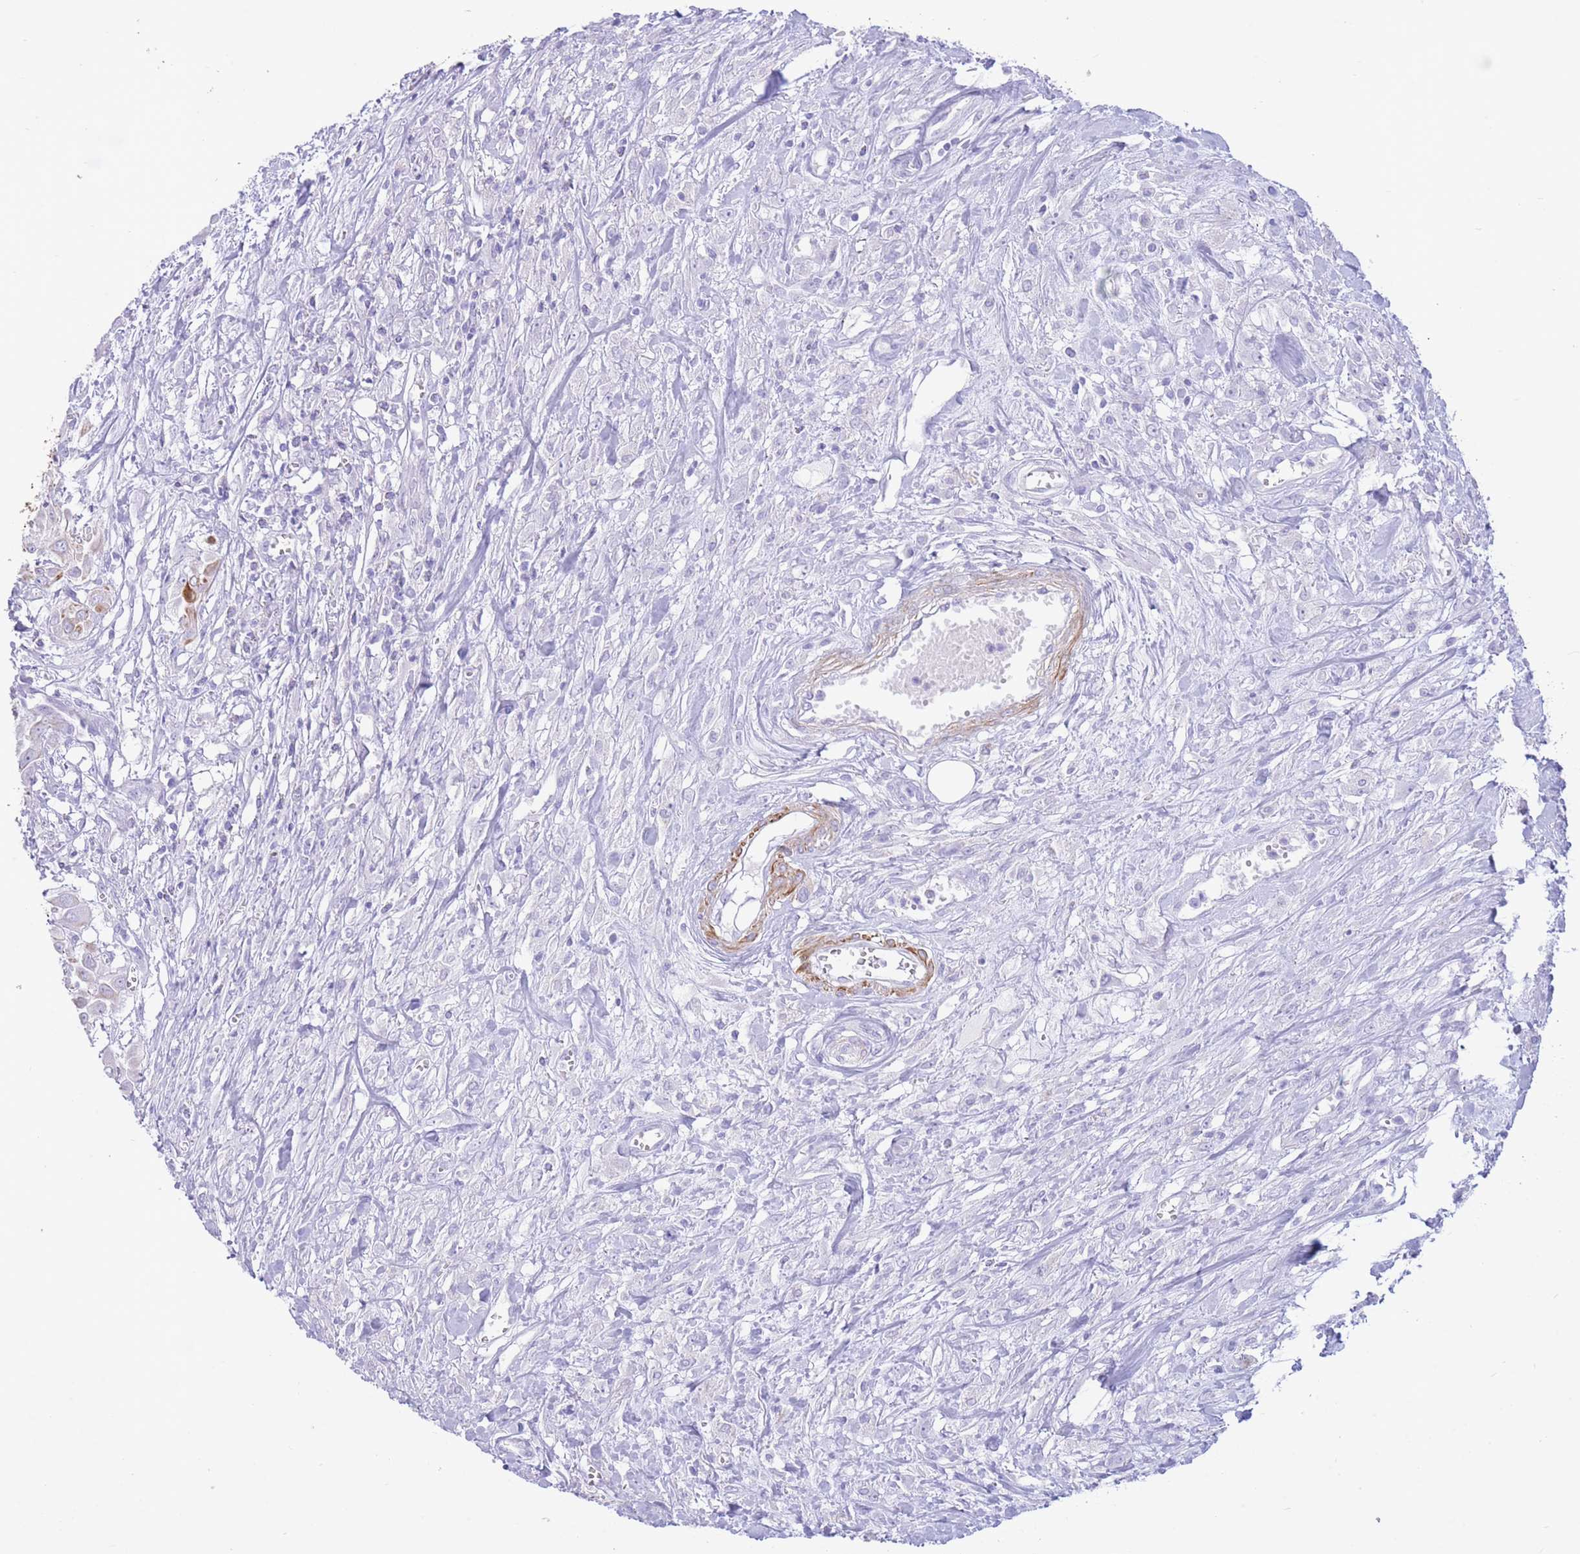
{"staining": {"intensity": "negative", "quantity": "none", "location": "none"}, "tissue": "urothelial cancer", "cell_type": "Tumor cells", "image_type": "cancer", "snomed": [{"axis": "morphology", "description": "Urothelial carcinoma, High grade"}, {"axis": "topography", "description": "Urinary bladder"}], "caption": "Human urothelial carcinoma (high-grade) stained for a protein using immunohistochemistry (IHC) displays no positivity in tumor cells.", "gene": "VWA8", "patient": {"sex": "male", "age": 57}}